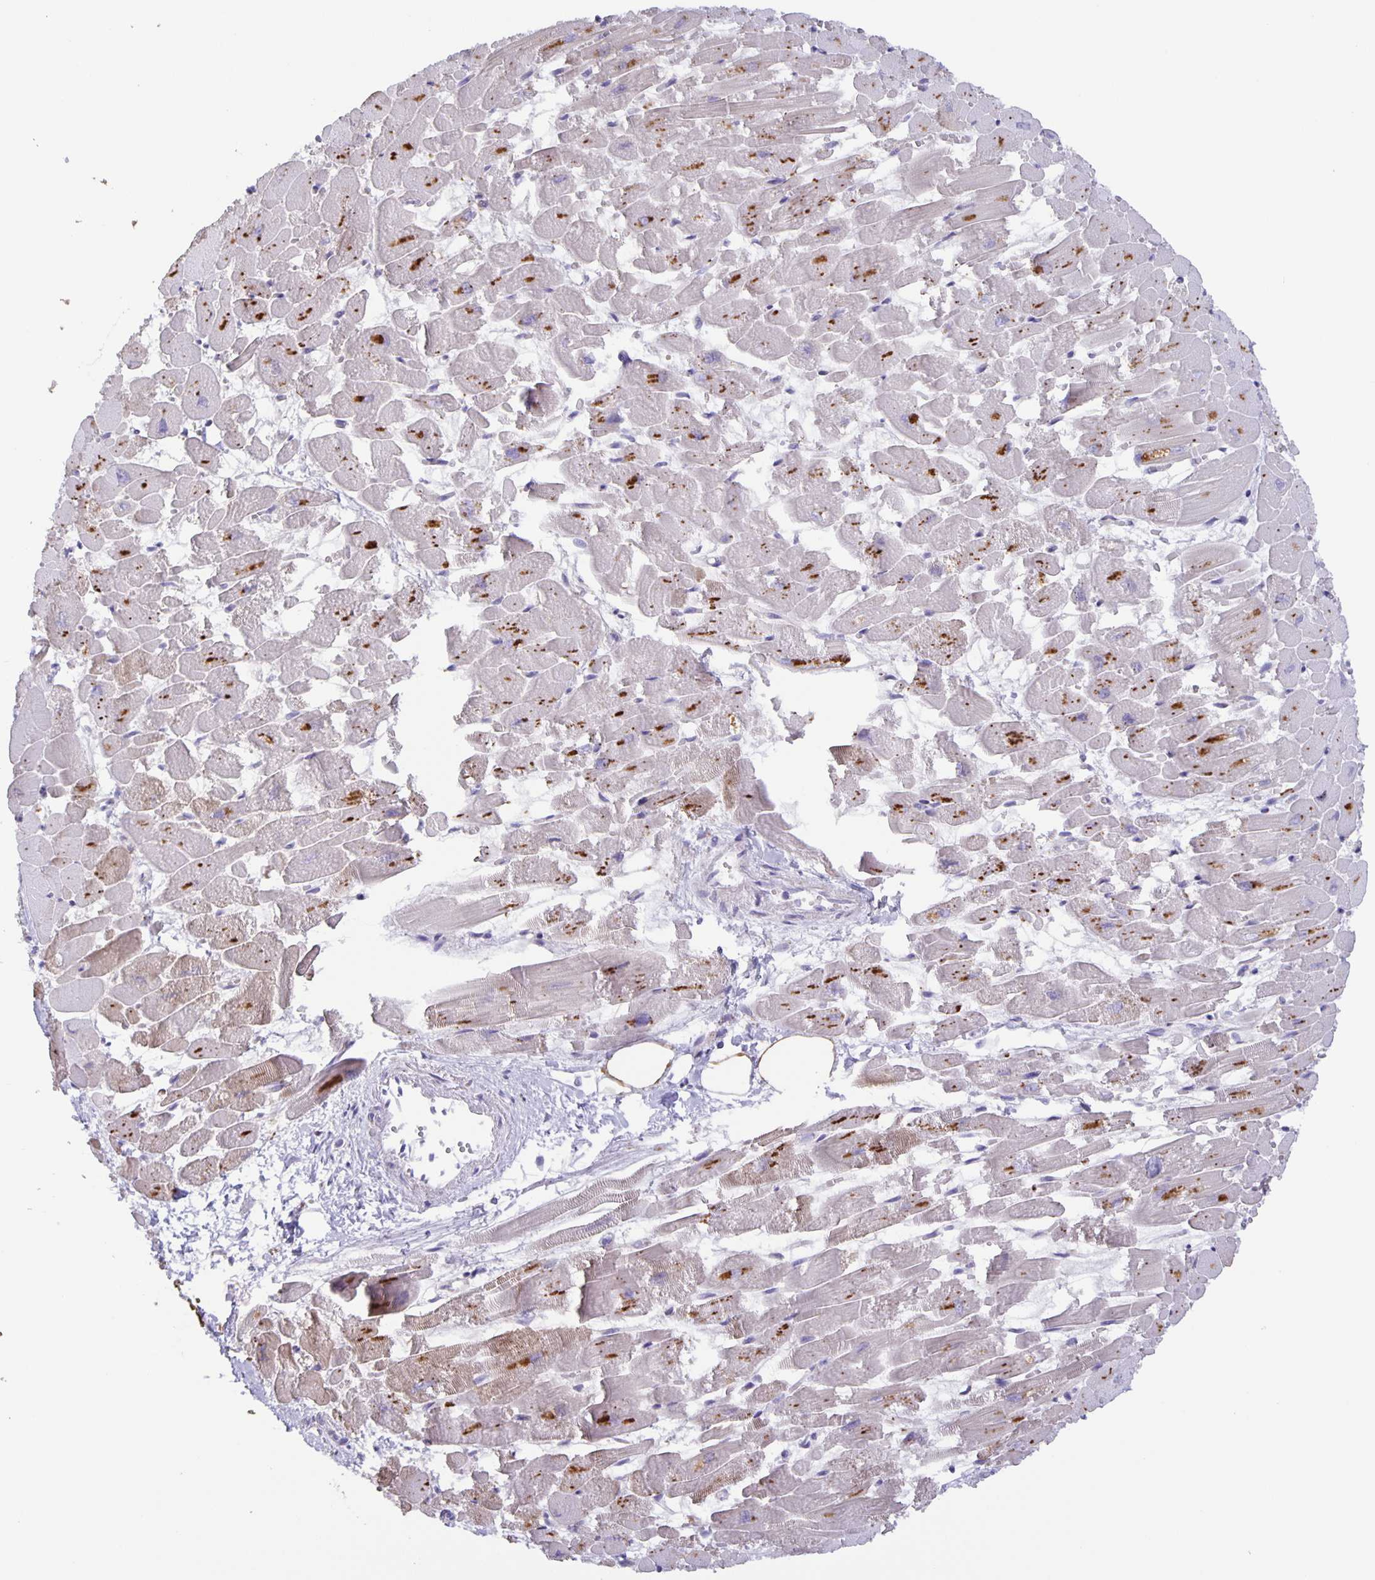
{"staining": {"intensity": "moderate", "quantity": ">75%", "location": "cytoplasmic/membranous"}, "tissue": "heart muscle", "cell_type": "Cardiomyocytes", "image_type": "normal", "snomed": [{"axis": "morphology", "description": "Normal tissue, NOS"}, {"axis": "topography", "description": "Heart"}], "caption": "The image demonstrates a brown stain indicating the presence of a protein in the cytoplasmic/membranous of cardiomyocytes in heart muscle.", "gene": "MAPK12", "patient": {"sex": "female", "age": 52}}